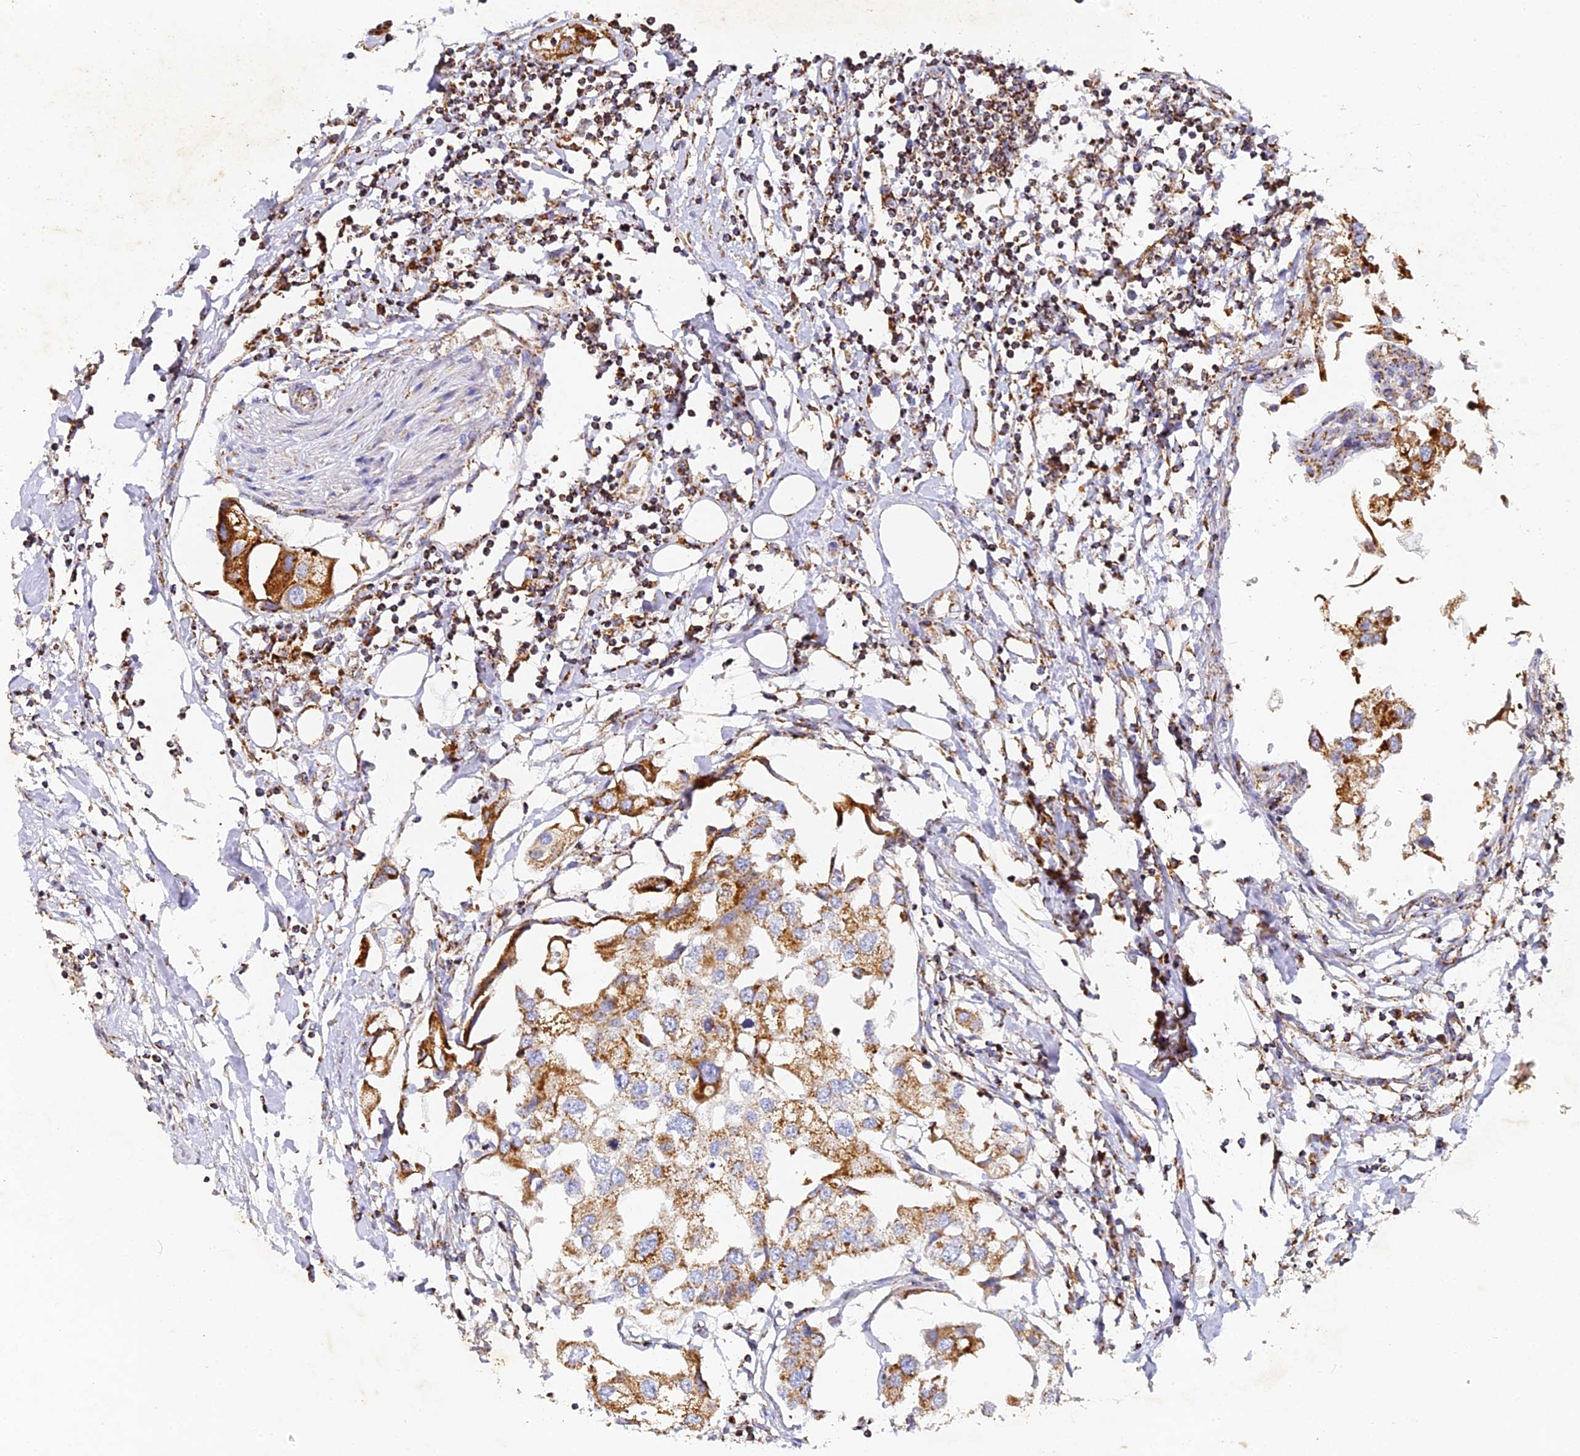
{"staining": {"intensity": "strong", "quantity": "25%-75%", "location": "cytoplasmic/membranous"}, "tissue": "urothelial cancer", "cell_type": "Tumor cells", "image_type": "cancer", "snomed": [{"axis": "morphology", "description": "Urothelial carcinoma, High grade"}, {"axis": "topography", "description": "Urinary bladder"}], "caption": "Tumor cells display strong cytoplasmic/membranous expression in approximately 25%-75% of cells in urothelial cancer.", "gene": "DONSON", "patient": {"sex": "male", "age": 64}}